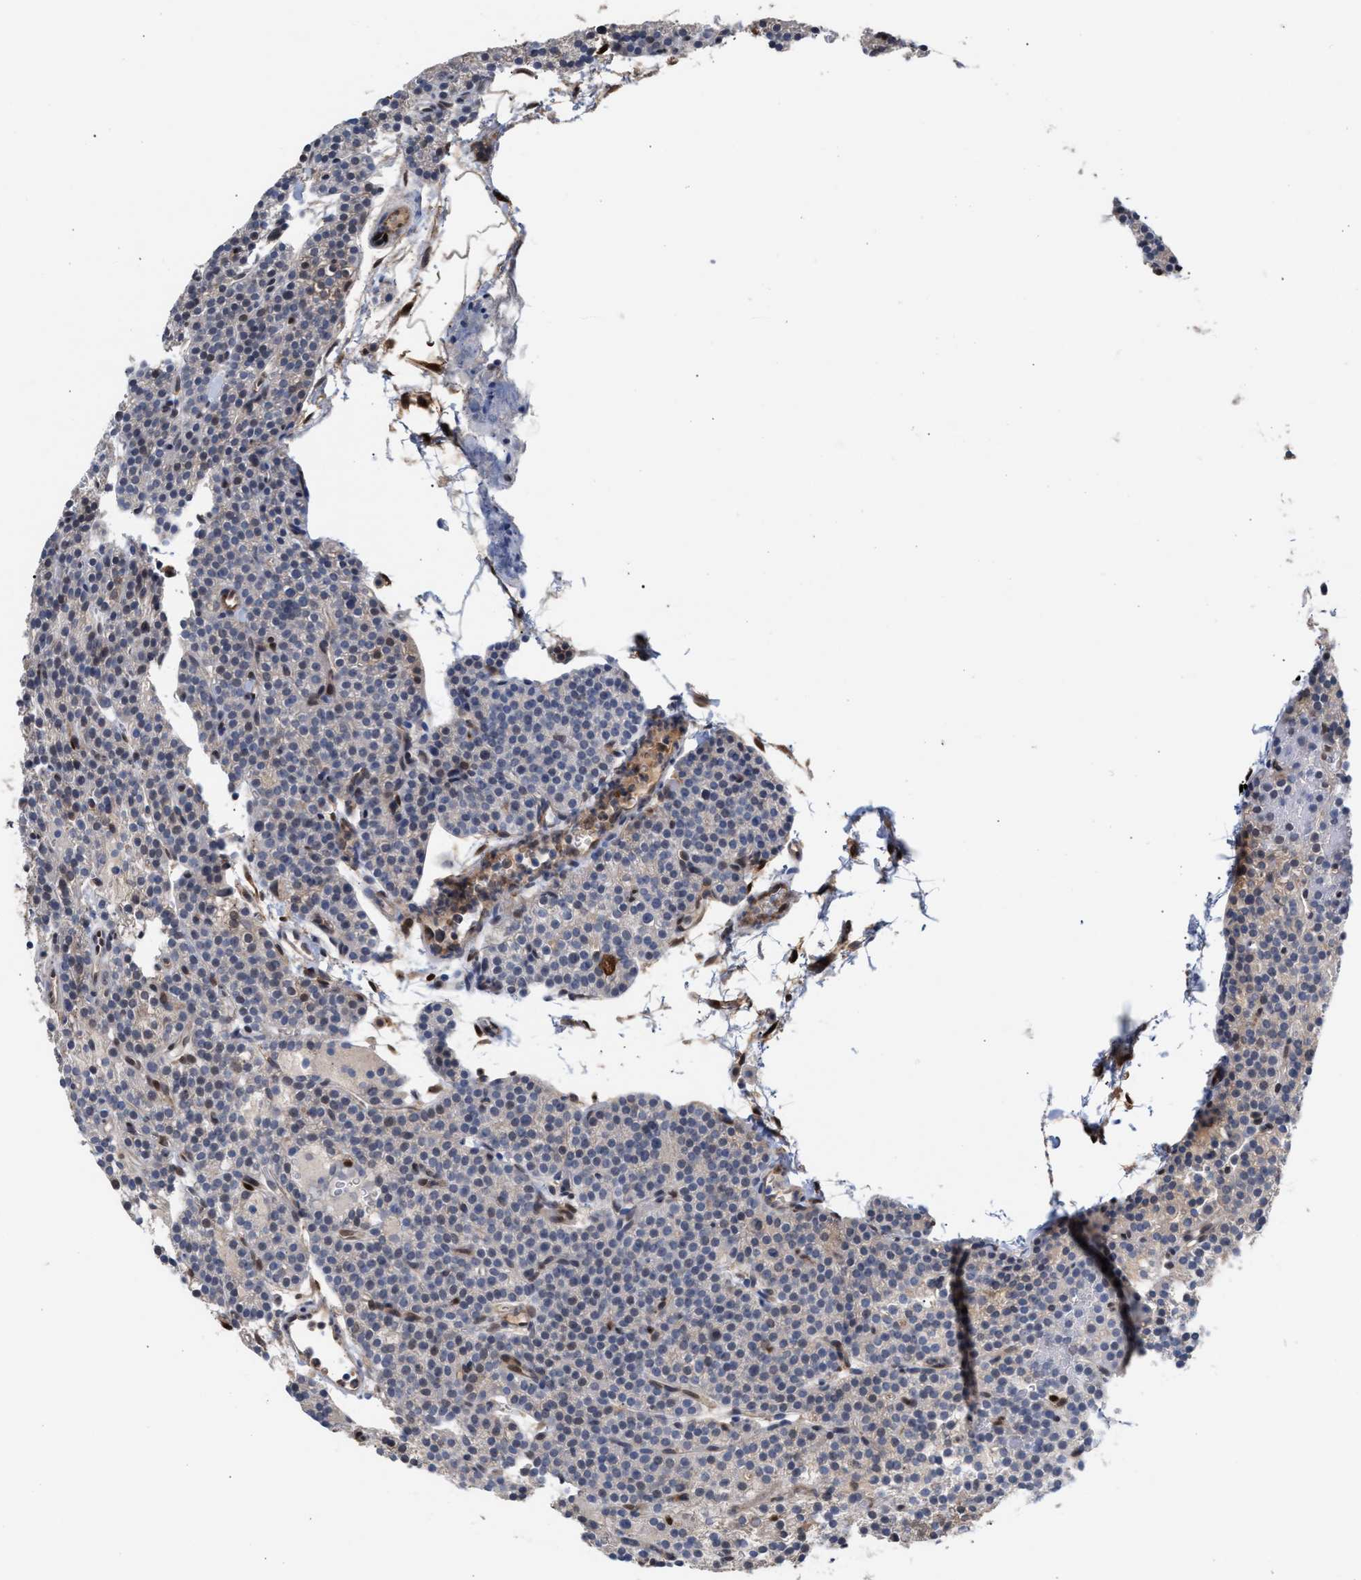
{"staining": {"intensity": "weak", "quantity": "<25%", "location": "cytoplasmic/membranous"}, "tissue": "parathyroid gland", "cell_type": "Glandular cells", "image_type": "normal", "snomed": [{"axis": "morphology", "description": "Normal tissue, NOS"}, {"axis": "morphology", "description": "Adenoma, NOS"}, {"axis": "topography", "description": "Parathyroid gland"}], "caption": "IHC of normal parathyroid gland demonstrates no positivity in glandular cells.", "gene": "TP53I3", "patient": {"sex": "female", "age": 74}}